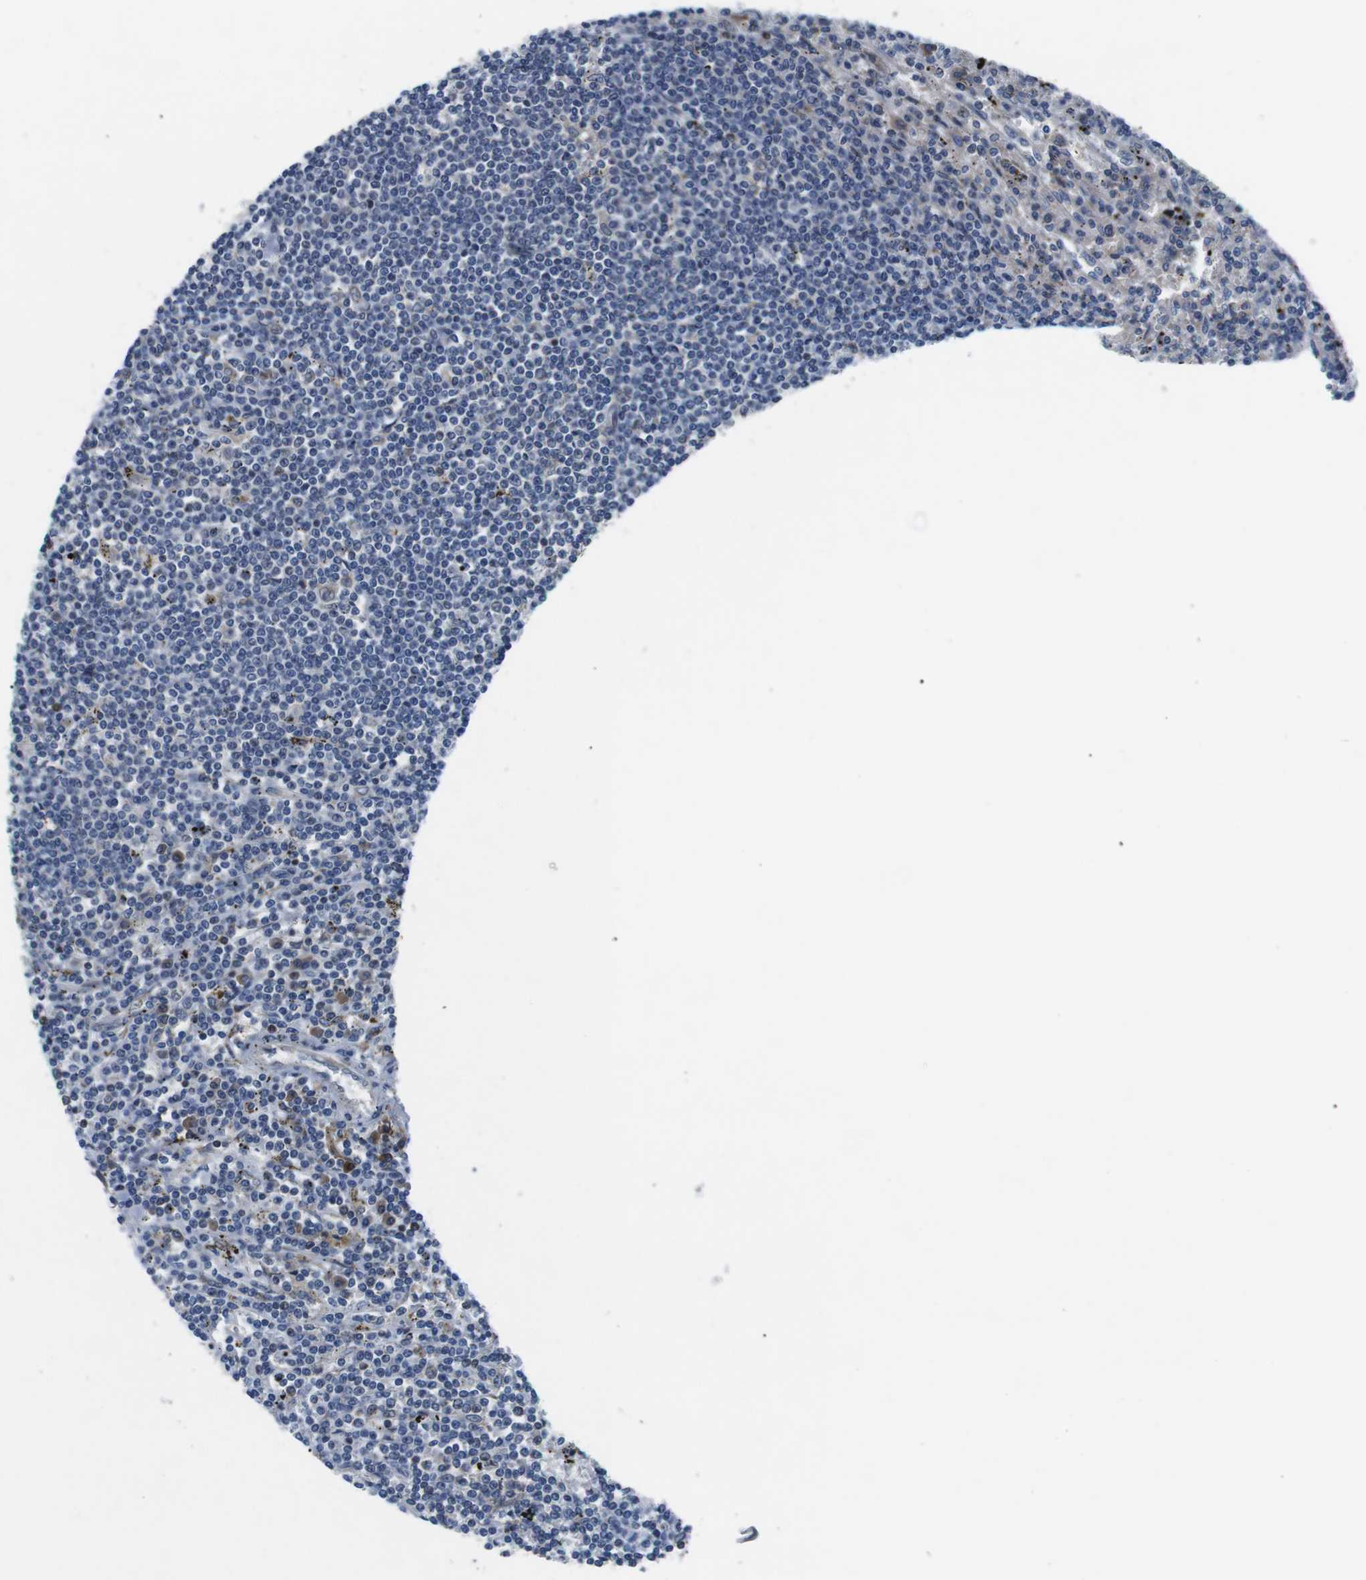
{"staining": {"intensity": "moderate", "quantity": "<25%", "location": "cytoplasmic/membranous"}, "tissue": "lymphoma", "cell_type": "Tumor cells", "image_type": "cancer", "snomed": [{"axis": "morphology", "description": "Malignant lymphoma, non-Hodgkin's type, Low grade"}, {"axis": "topography", "description": "Spleen"}], "caption": "Malignant lymphoma, non-Hodgkin's type (low-grade) stained with a protein marker reveals moderate staining in tumor cells.", "gene": "JAK1", "patient": {"sex": "male", "age": 76}}